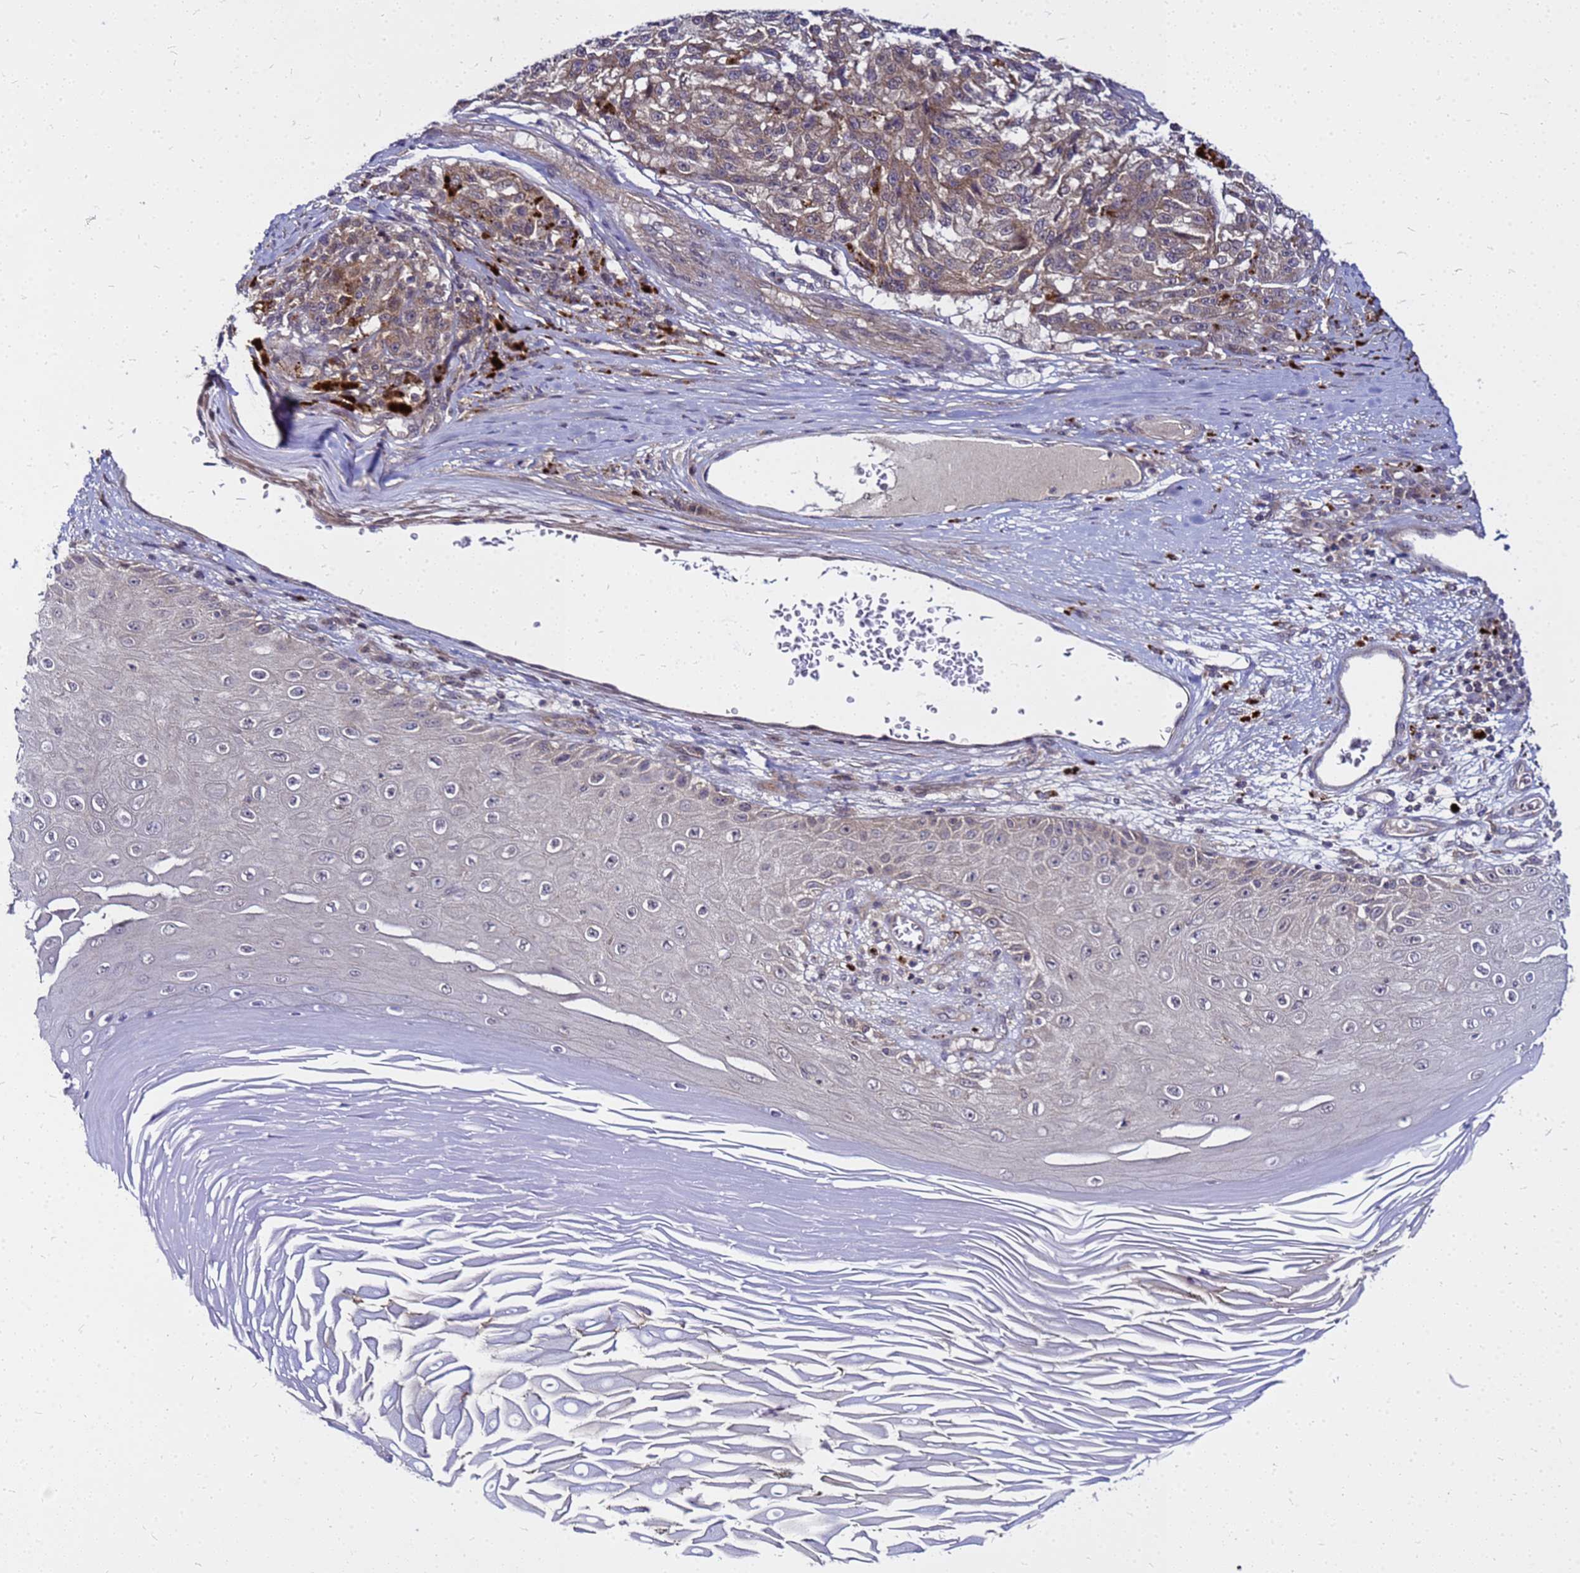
{"staining": {"intensity": "weak", "quantity": "25%-75%", "location": "cytoplasmic/membranous"}, "tissue": "melanoma", "cell_type": "Tumor cells", "image_type": "cancer", "snomed": [{"axis": "morphology", "description": "Malignant melanoma, NOS"}, {"axis": "topography", "description": "Skin"}], "caption": "The micrograph reveals a brown stain indicating the presence of a protein in the cytoplasmic/membranous of tumor cells in malignant melanoma.", "gene": "SAT1", "patient": {"sex": "male", "age": 53}}